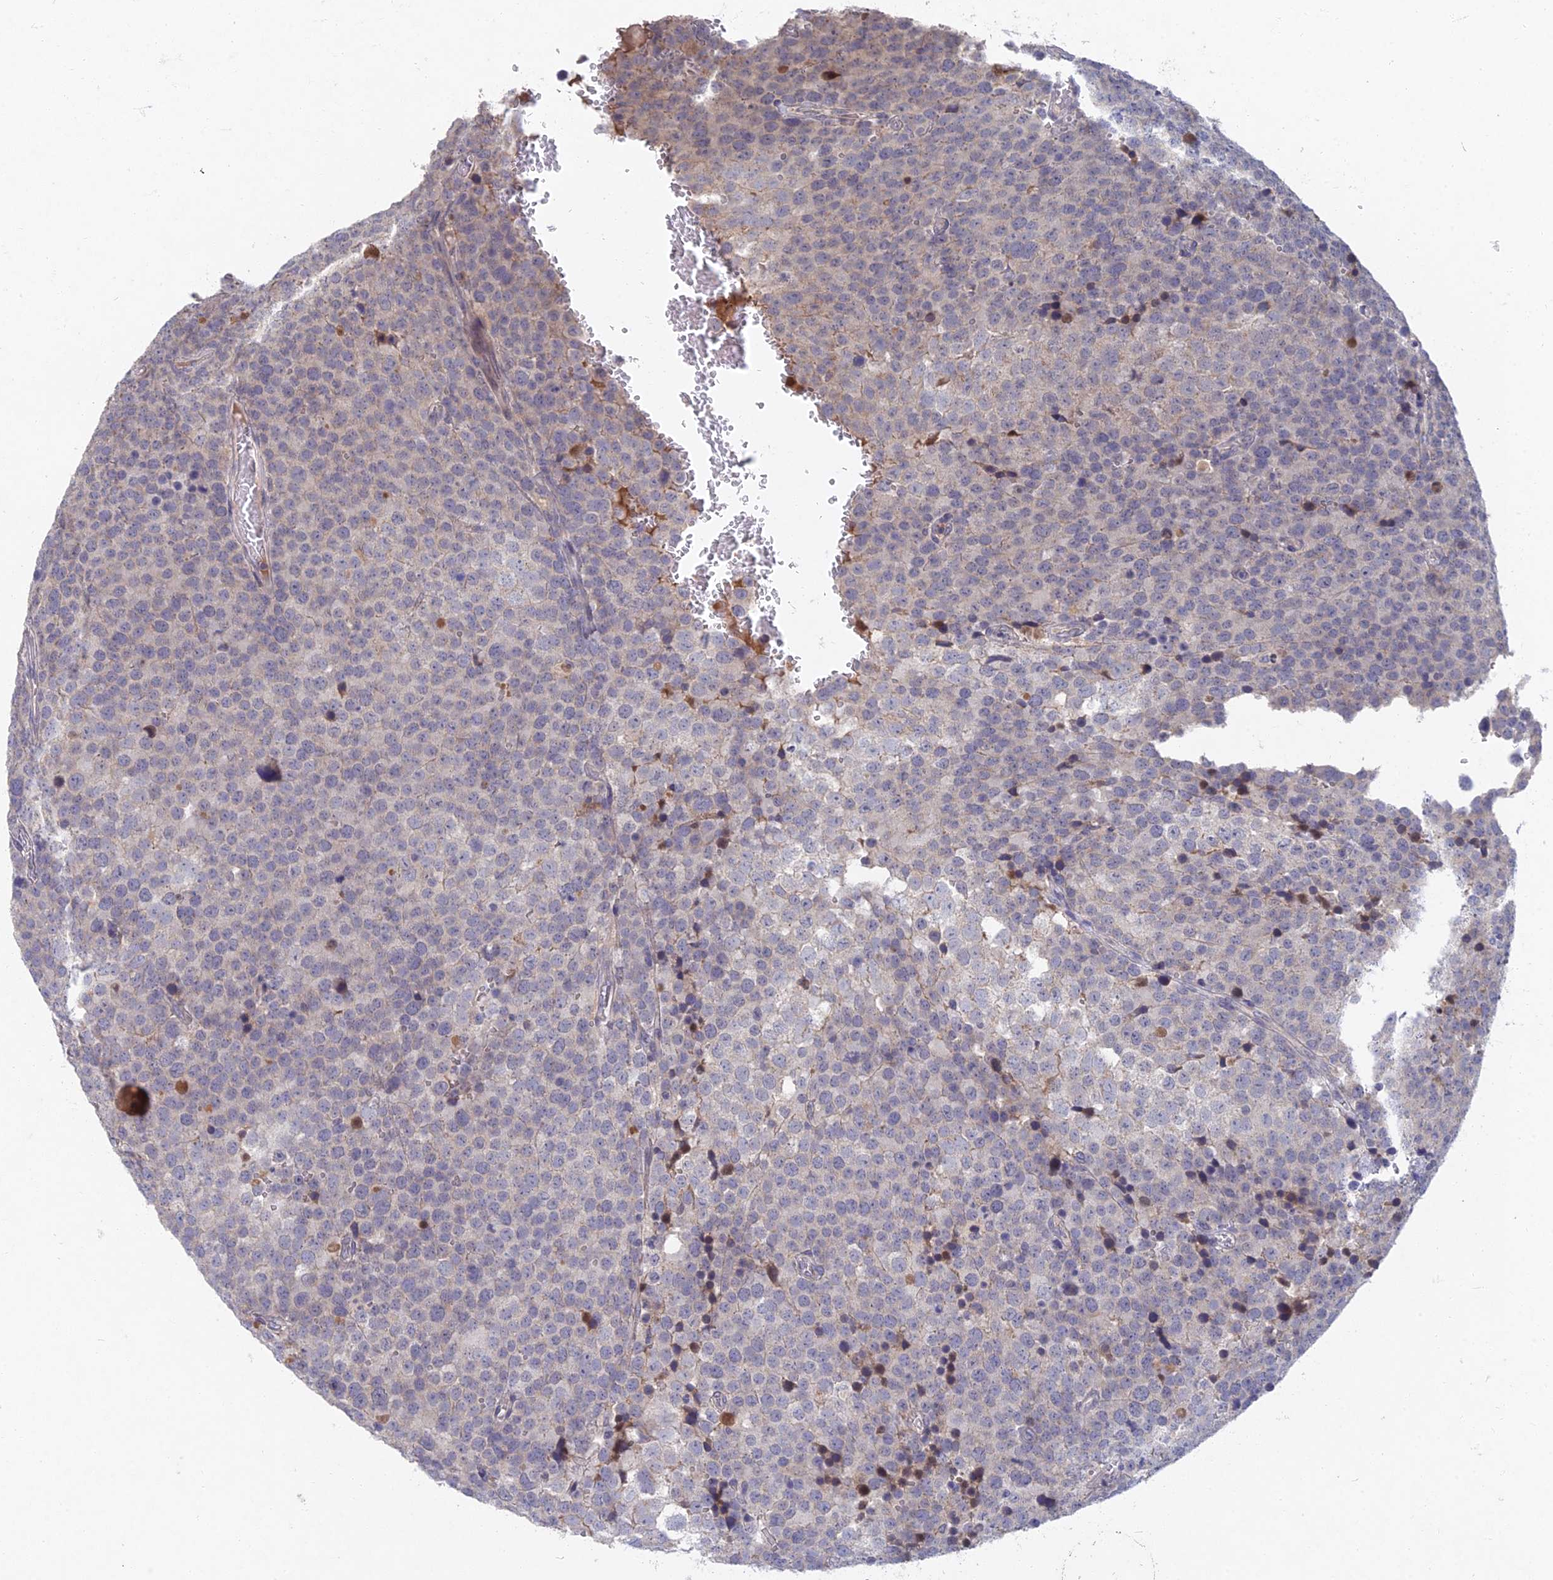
{"staining": {"intensity": "negative", "quantity": "none", "location": "none"}, "tissue": "testis cancer", "cell_type": "Tumor cells", "image_type": "cancer", "snomed": [{"axis": "morphology", "description": "Seminoma, NOS"}, {"axis": "topography", "description": "Testis"}], "caption": "There is no significant positivity in tumor cells of testis cancer.", "gene": "GNA15", "patient": {"sex": "male", "age": 71}}